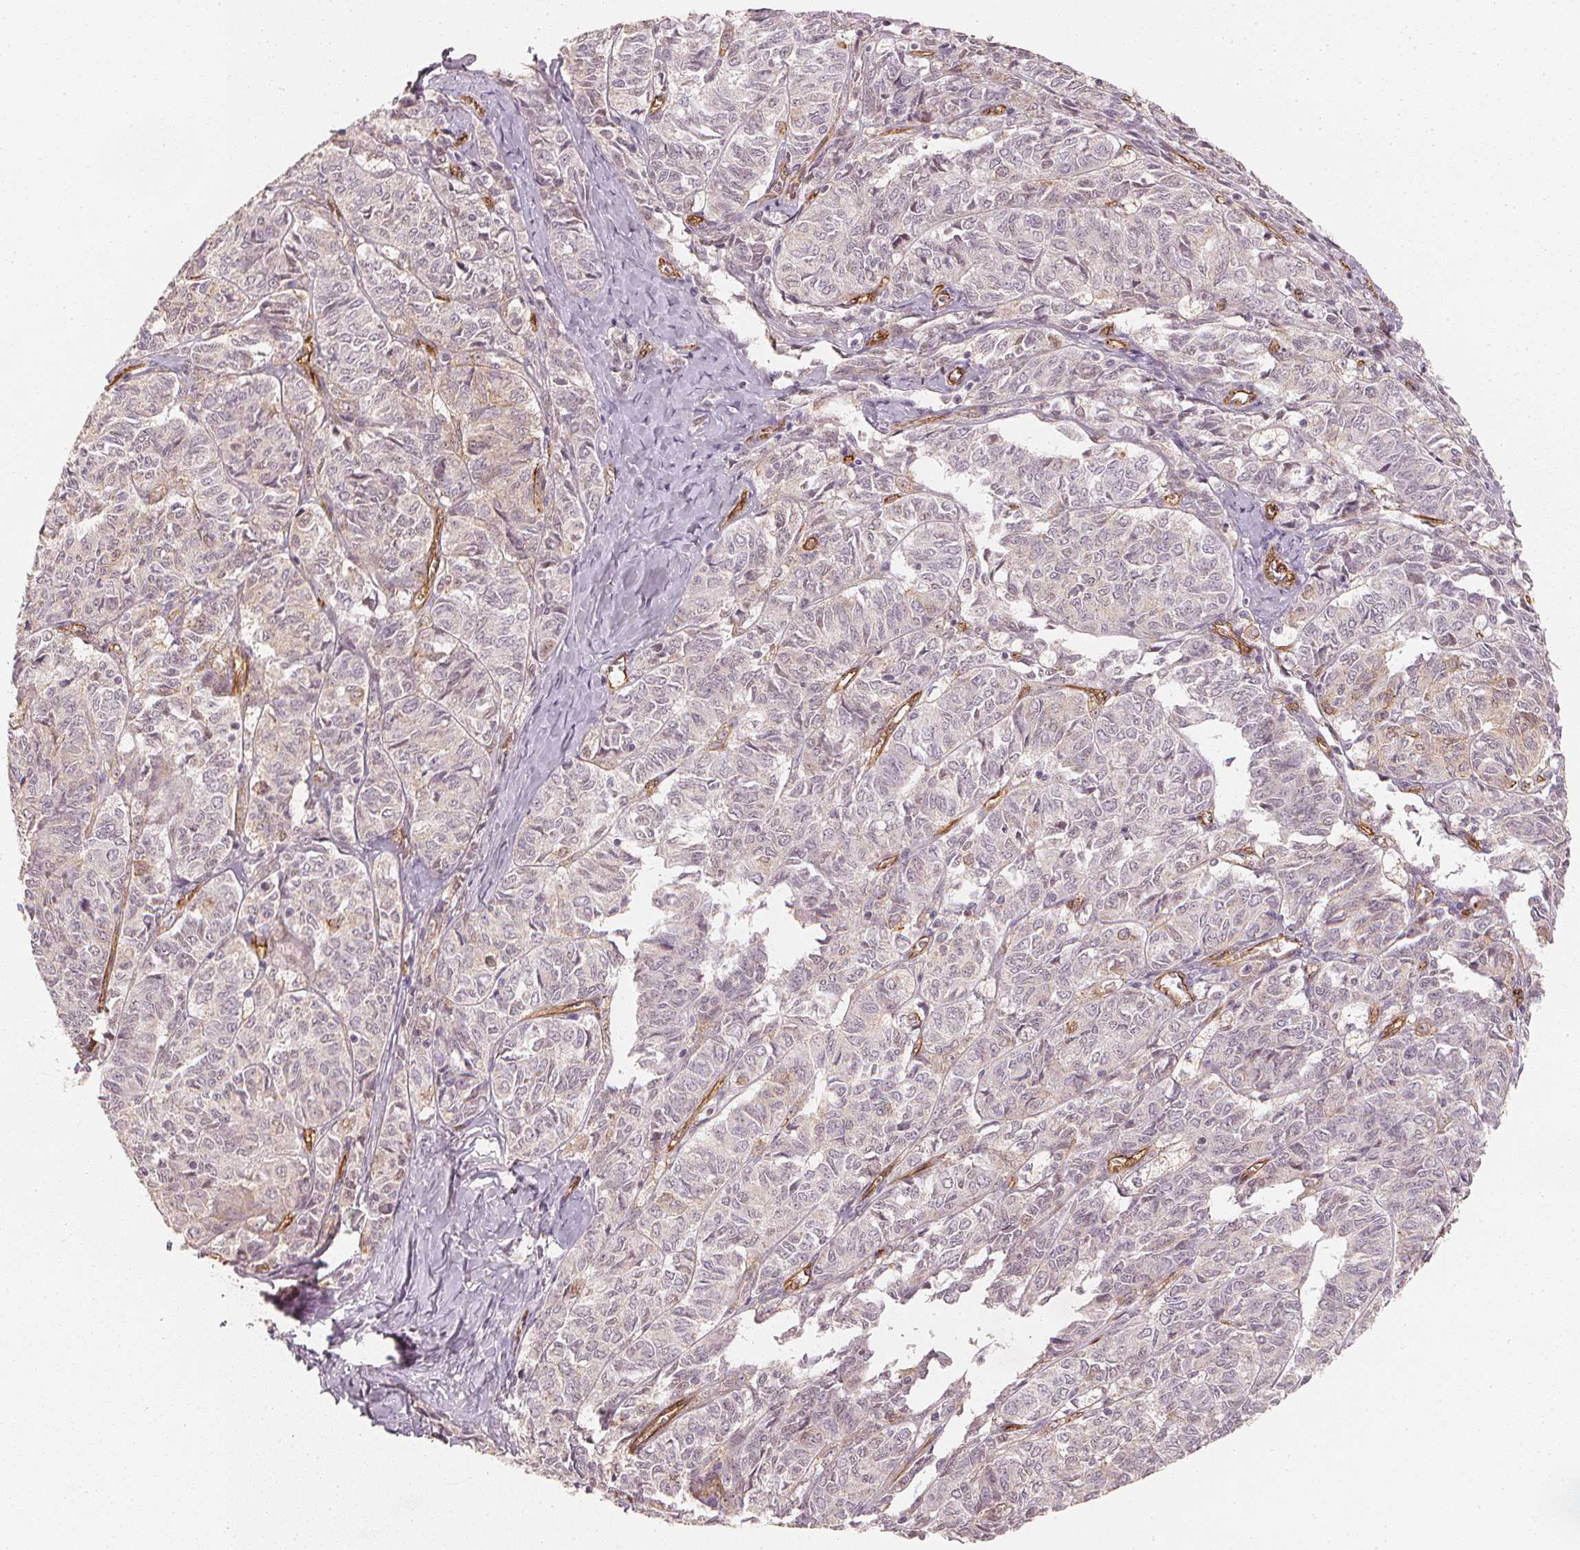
{"staining": {"intensity": "weak", "quantity": "<25%", "location": "cytoplasmic/membranous"}, "tissue": "ovarian cancer", "cell_type": "Tumor cells", "image_type": "cancer", "snomed": [{"axis": "morphology", "description": "Carcinoma, endometroid"}, {"axis": "topography", "description": "Ovary"}], "caption": "Tumor cells are negative for brown protein staining in ovarian cancer (endometroid carcinoma).", "gene": "CIB1", "patient": {"sex": "female", "age": 80}}